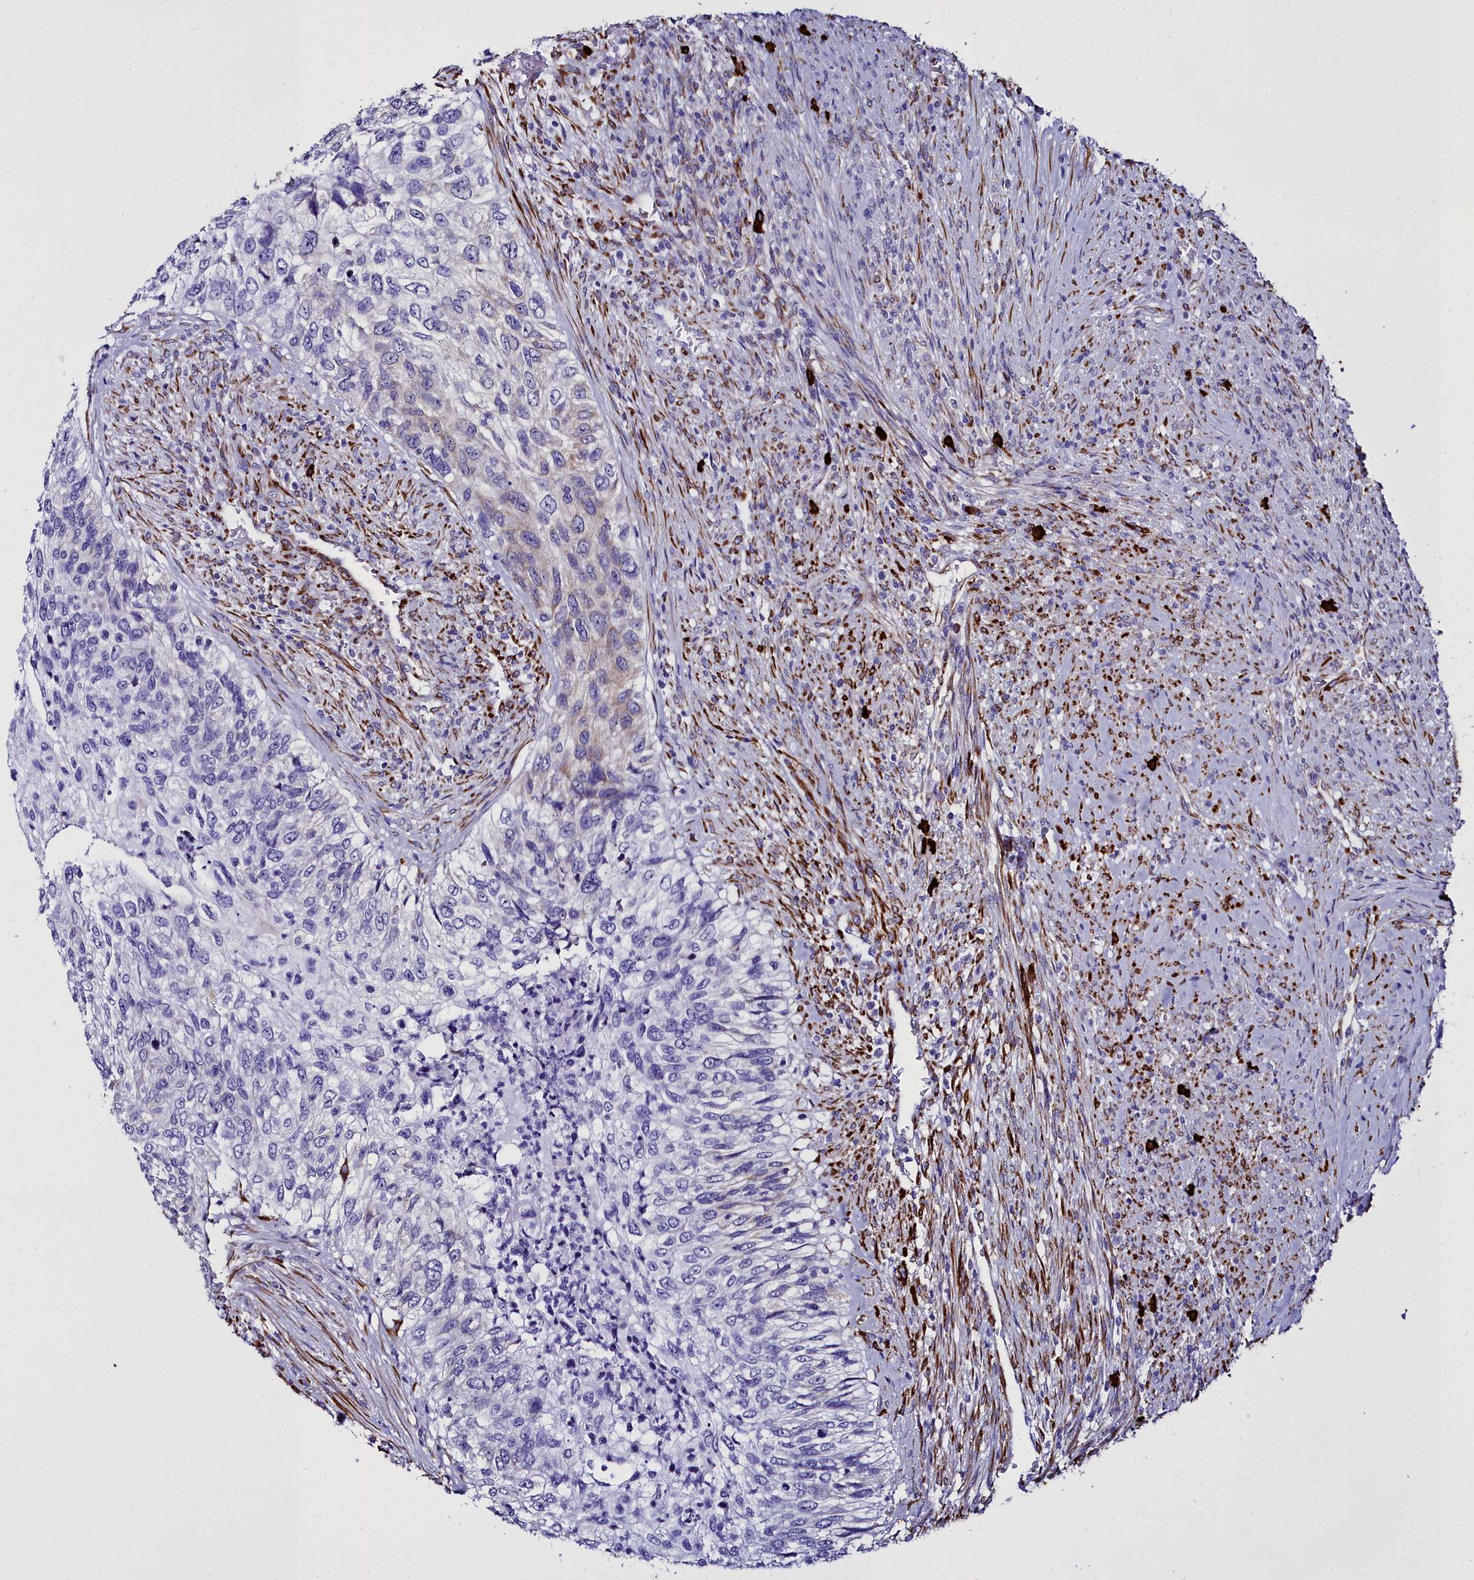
{"staining": {"intensity": "negative", "quantity": "none", "location": "none"}, "tissue": "urothelial cancer", "cell_type": "Tumor cells", "image_type": "cancer", "snomed": [{"axis": "morphology", "description": "Urothelial carcinoma, High grade"}, {"axis": "topography", "description": "Urinary bladder"}], "caption": "IHC micrograph of urothelial cancer stained for a protein (brown), which exhibits no expression in tumor cells.", "gene": "TXNDC5", "patient": {"sex": "female", "age": 60}}